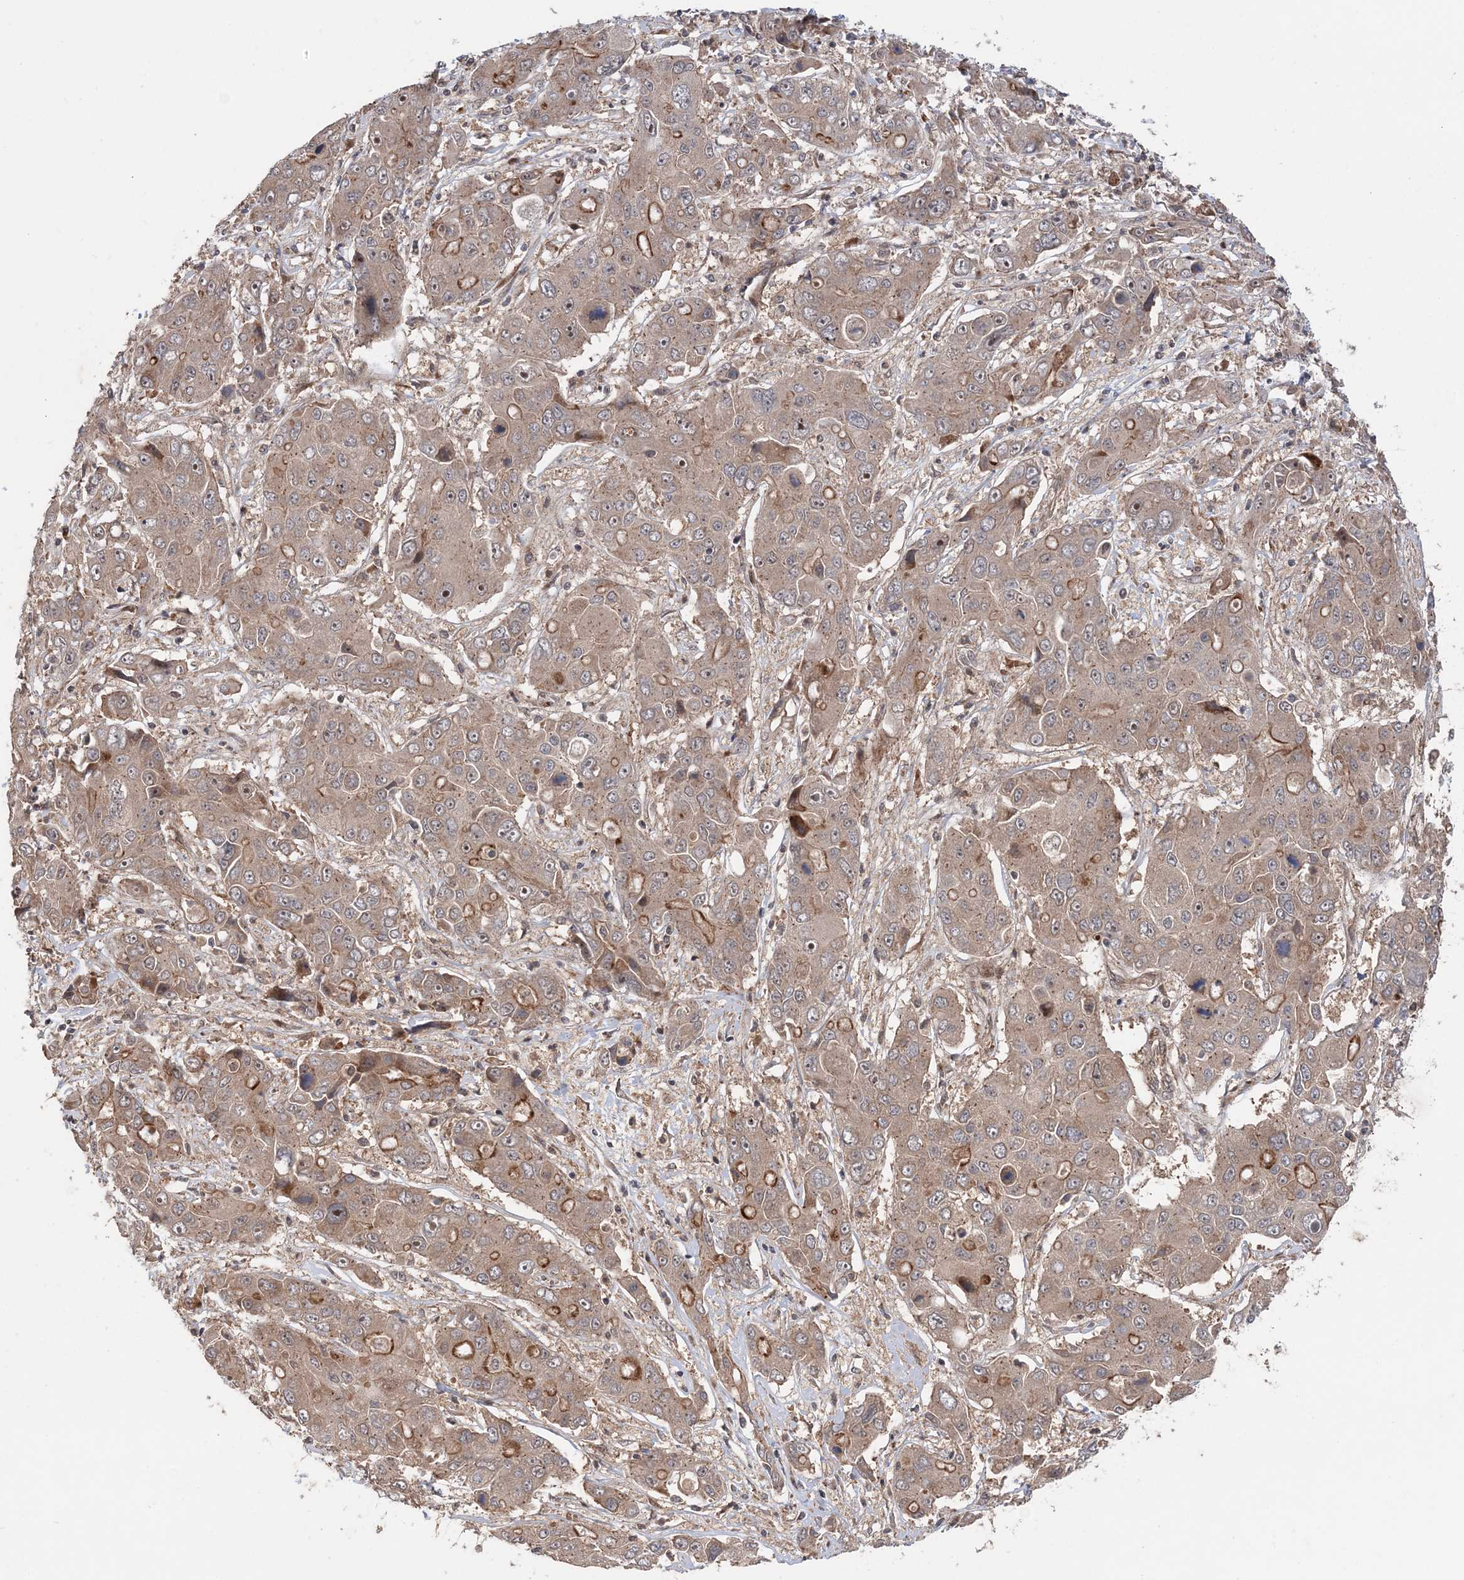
{"staining": {"intensity": "moderate", "quantity": "<25%", "location": "cytoplasmic/membranous"}, "tissue": "liver cancer", "cell_type": "Tumor cells", "image_type": "cancer", "snomed": [{"axis": "morphology", "description": "Cholangiocarcinoma"}, {"axis": "topography", "description": "Liver"}], "caption": "Moderate cytoplasmic/membranous expression is identified in approximately <25% of tumor cells in cholangiocarcinoma (liver).", "gene": "UBTD2", "patient": {"sex": "male", "age": 67}}